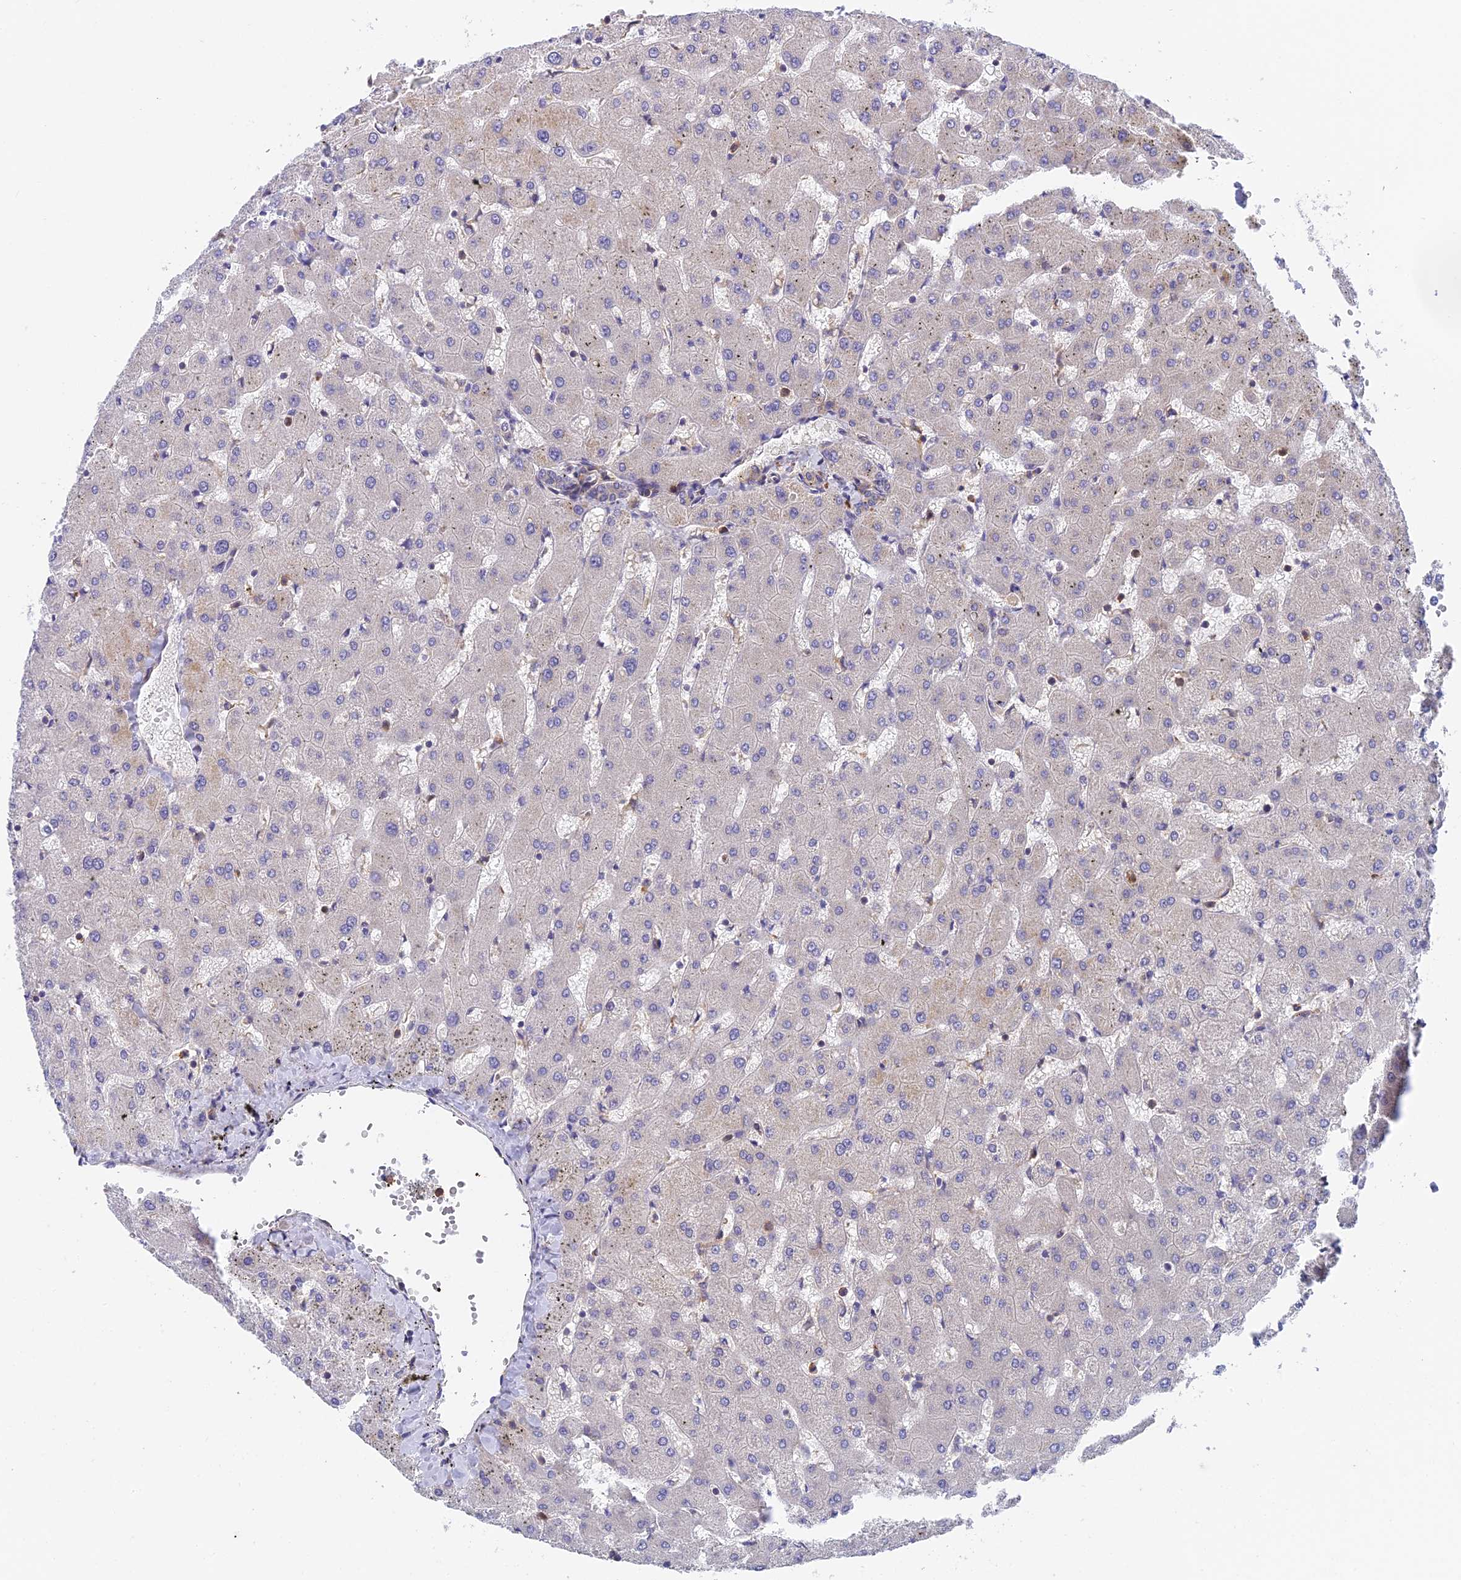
{"staining": {"intensity": "negative", "quantity": "none", "location": "none"}, "tissue": "liver", "cell_type": "Cholangiocytes", "image_type": "normal", "snomed": [{"axis": "morphology", "description": "Normal tissue, NOS"}, {"axis": "topography", "description": "Liver"}], "caption": "Cholangiocytes show no significant expression in benign liver. (DAB immunohistochemistry, high magnification).", "gene": "IPO5", "patient": {"sex": "female", "age": 63}}